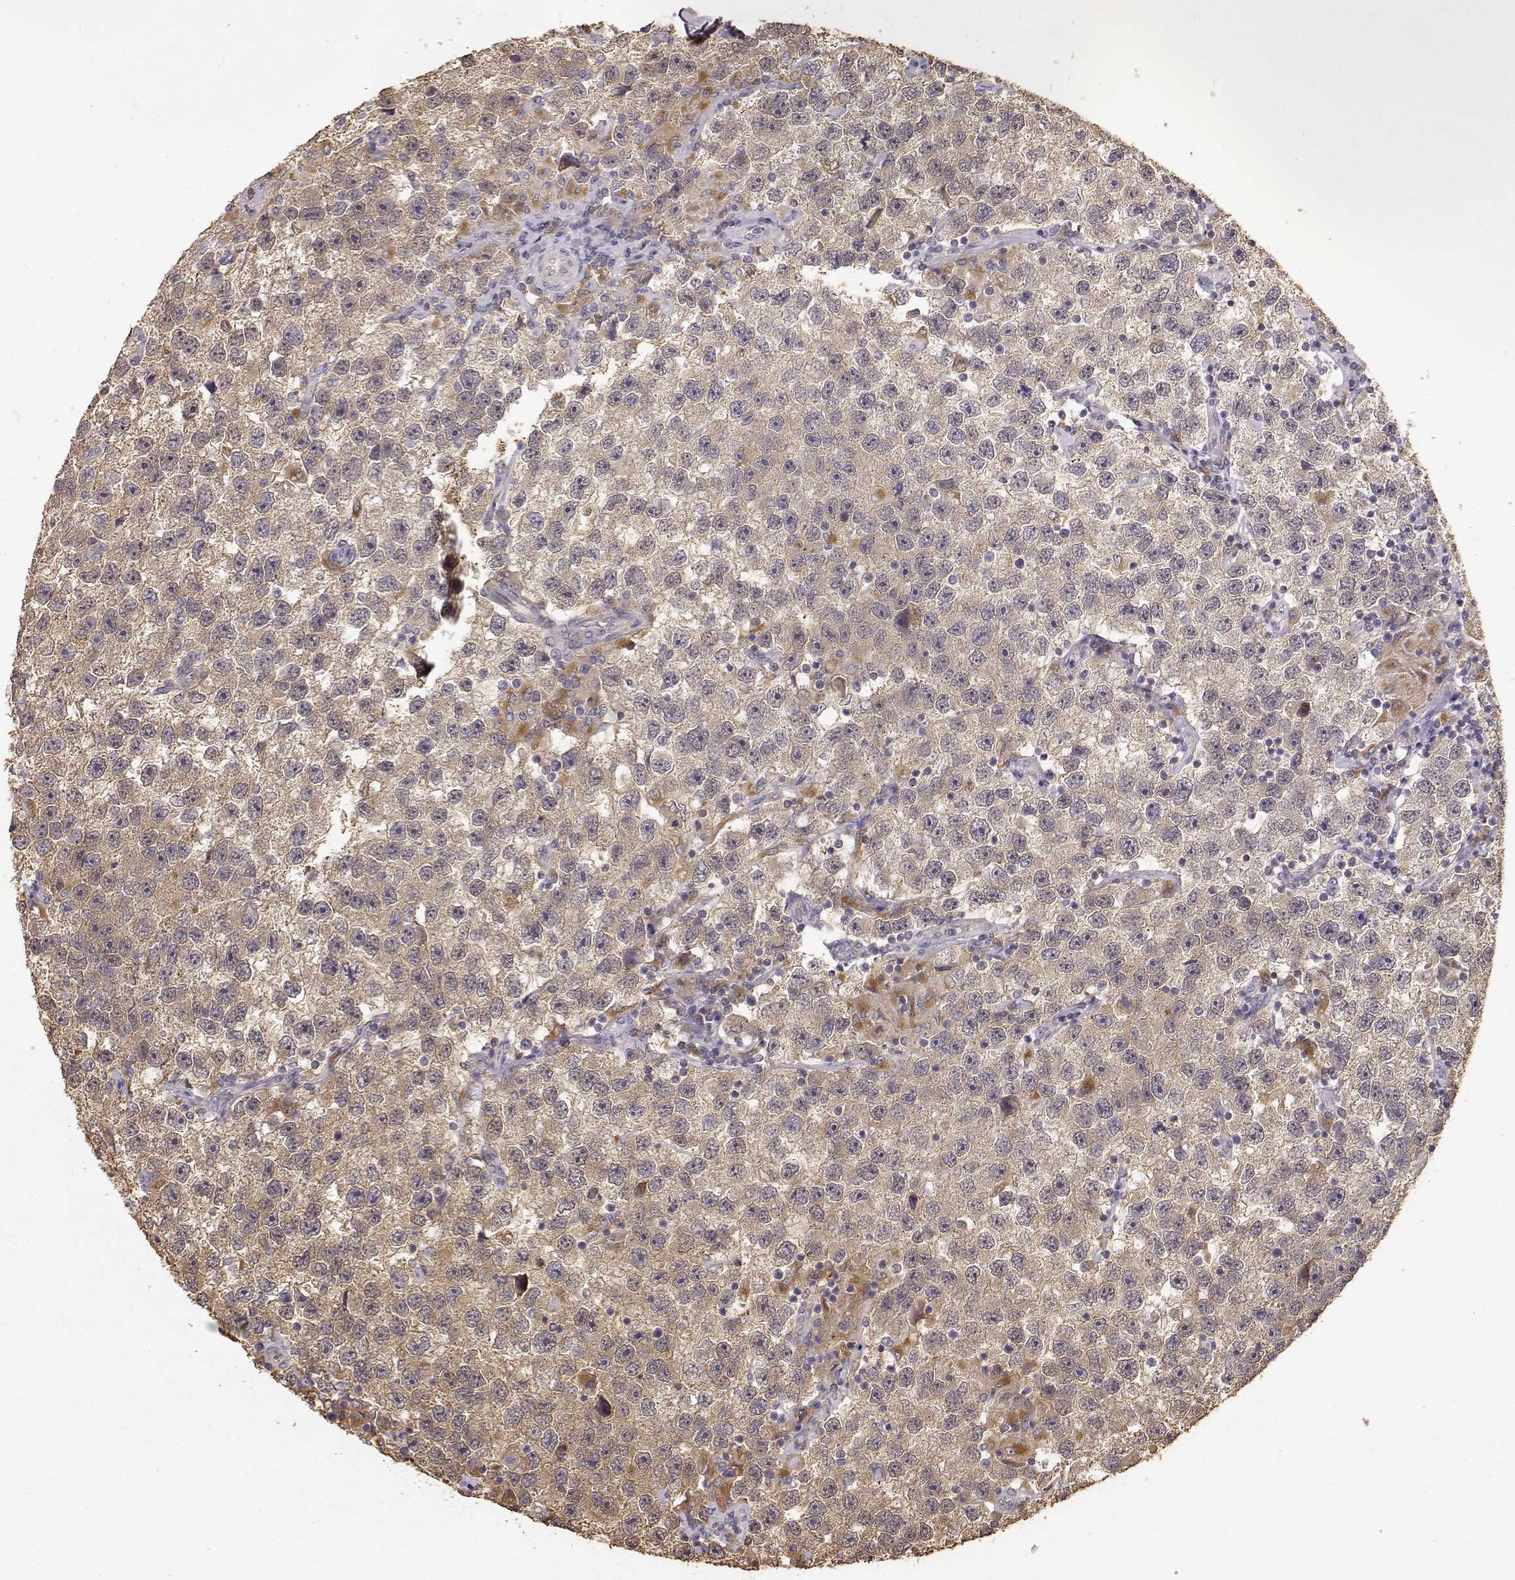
{"staining": {"intensity": "weak", "quantity": ">75%", "location": "cytoplasmic/membranous"}, "tissue": "testis cancer", "cell_type": "Tumor cells", "image_type": "cancer", "snomed": [{"axis": "morphology", "description": "Seminoma, NOS"}, {"axis": "topography", "description": "Testis"}], "caption": "Protein expression analysis of testis cancer (seminoma) demonstrates weak cytoplasmic/membranous positivity in approximately >75% of tumor cells. (DAB (3,3'-diaminobenzidine) IHC, brown staining for protein, blue staining for nuclei).", "gene": "CRIM1", "patient": {"sex": "male", "age": 26}}